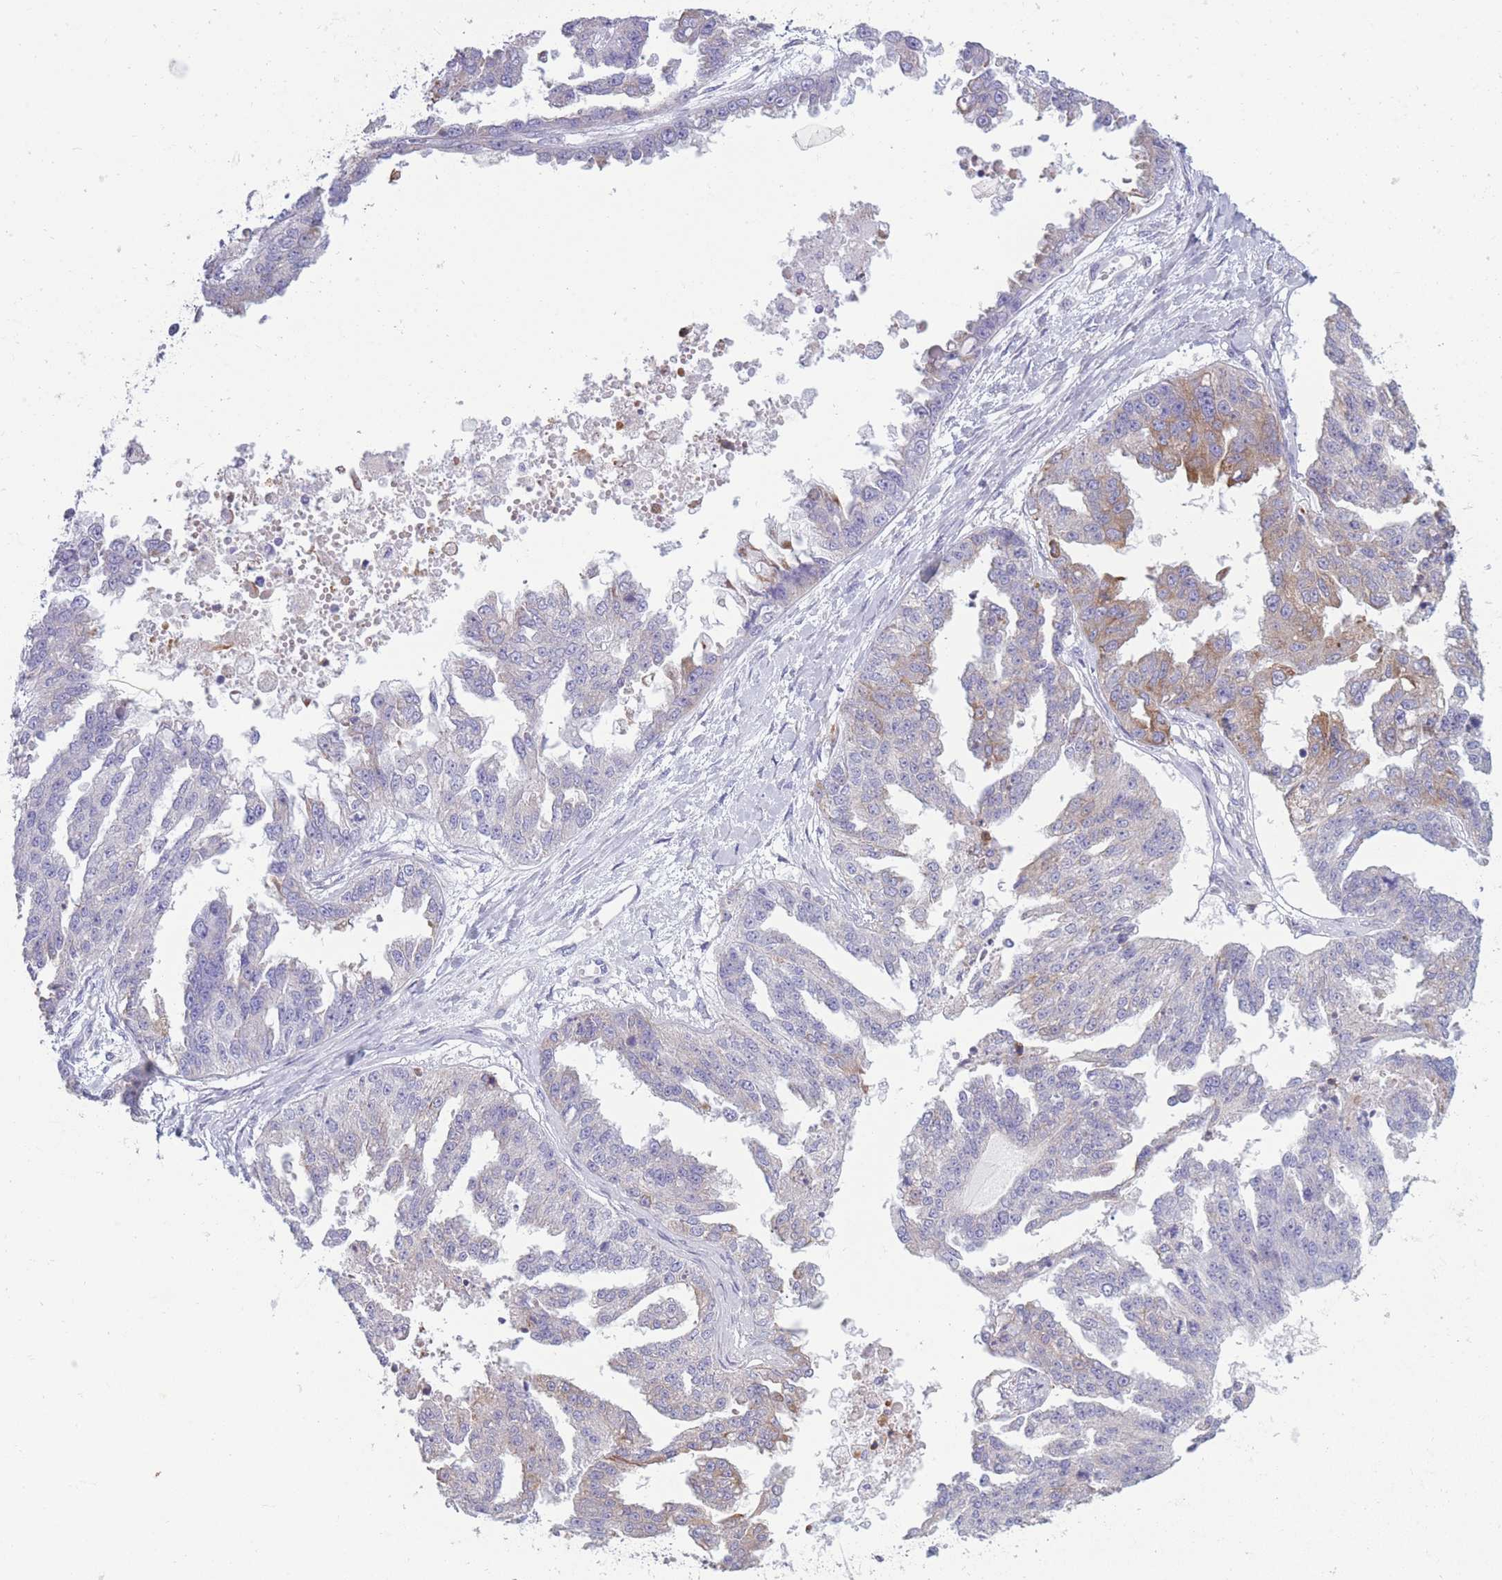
{"staining": {"intensity": "moderate", "quantity": "<25%", "location": "cytoplasmic/membranous"}, "tissue": "ovarian cancer", "cell_type": "Tumor cells", "image_type": "cancer", "snomed": [{"axis": "morphology", "description": "Cystadenocarcinoma, serous, NOS"}, {"axis": "topography", "description": "Ovary"}], "caption": "Protein expression by IHC displays moderate cytoplasmic/membranous expression in approximately <25% of tumor cells in ovarian cancer (serous cystadenocarcinoma).", "gene": "COL27A1", "patient": {"sex": "female", "age": 58}}